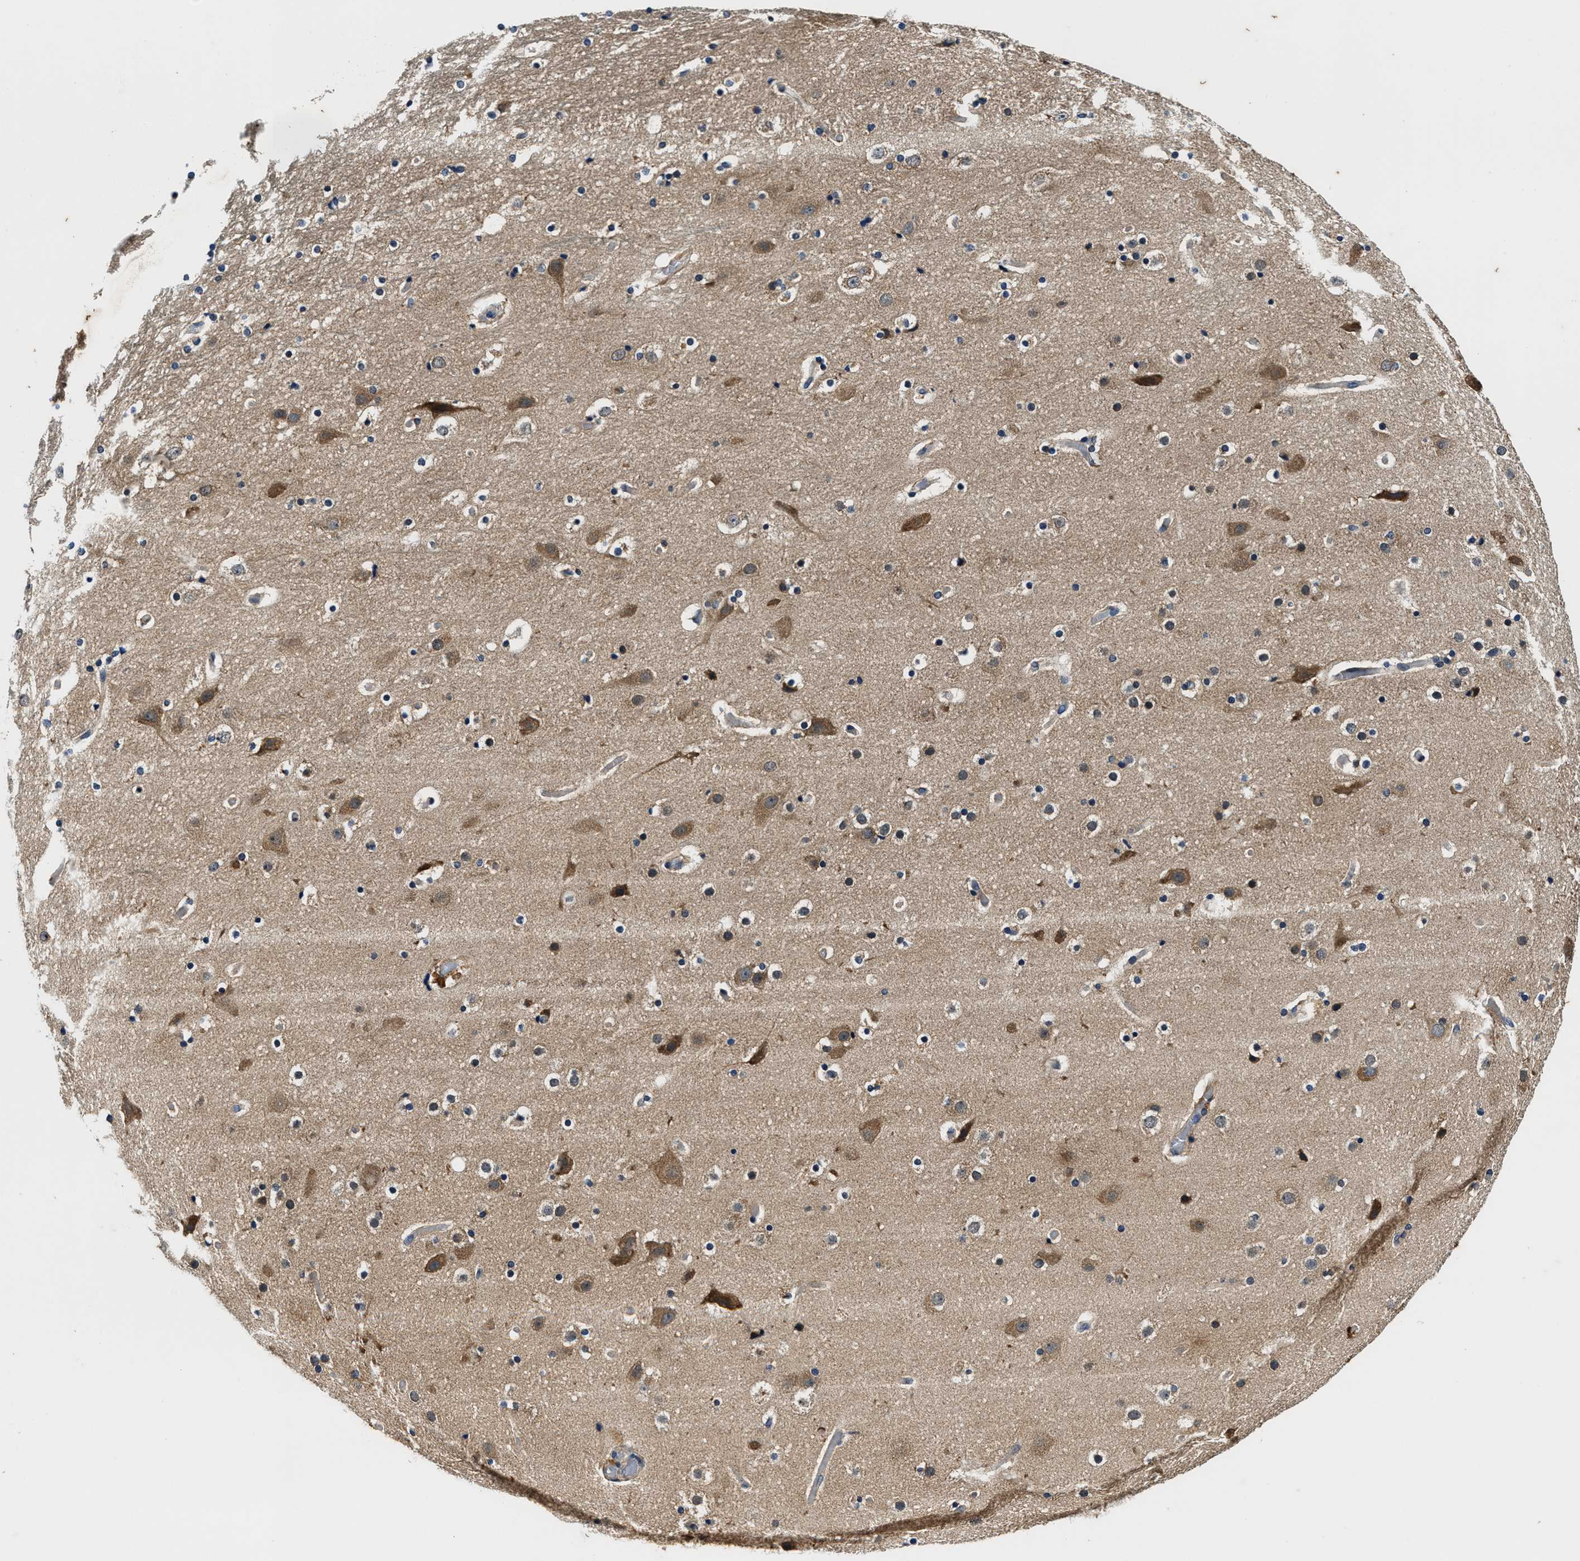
{"staining": {"intensity": "negative", "quantity": "none", "location": "none"}, "tissue": "cerebral cortex", "cell_type": "Endothelial cells", "image_type": "normal", "snomed": [{"axis": "morphology", "description": "Normal tissue, NOS"}, {"axis": "topography", "description": "Cerebral cortex"}], "caption": "This is an IHC micrograph of benign human cerebral cortex. There is no staining in endothelial cells.", "gene": "PI4KB", "patient": {"sex": "male", "age": 57}}